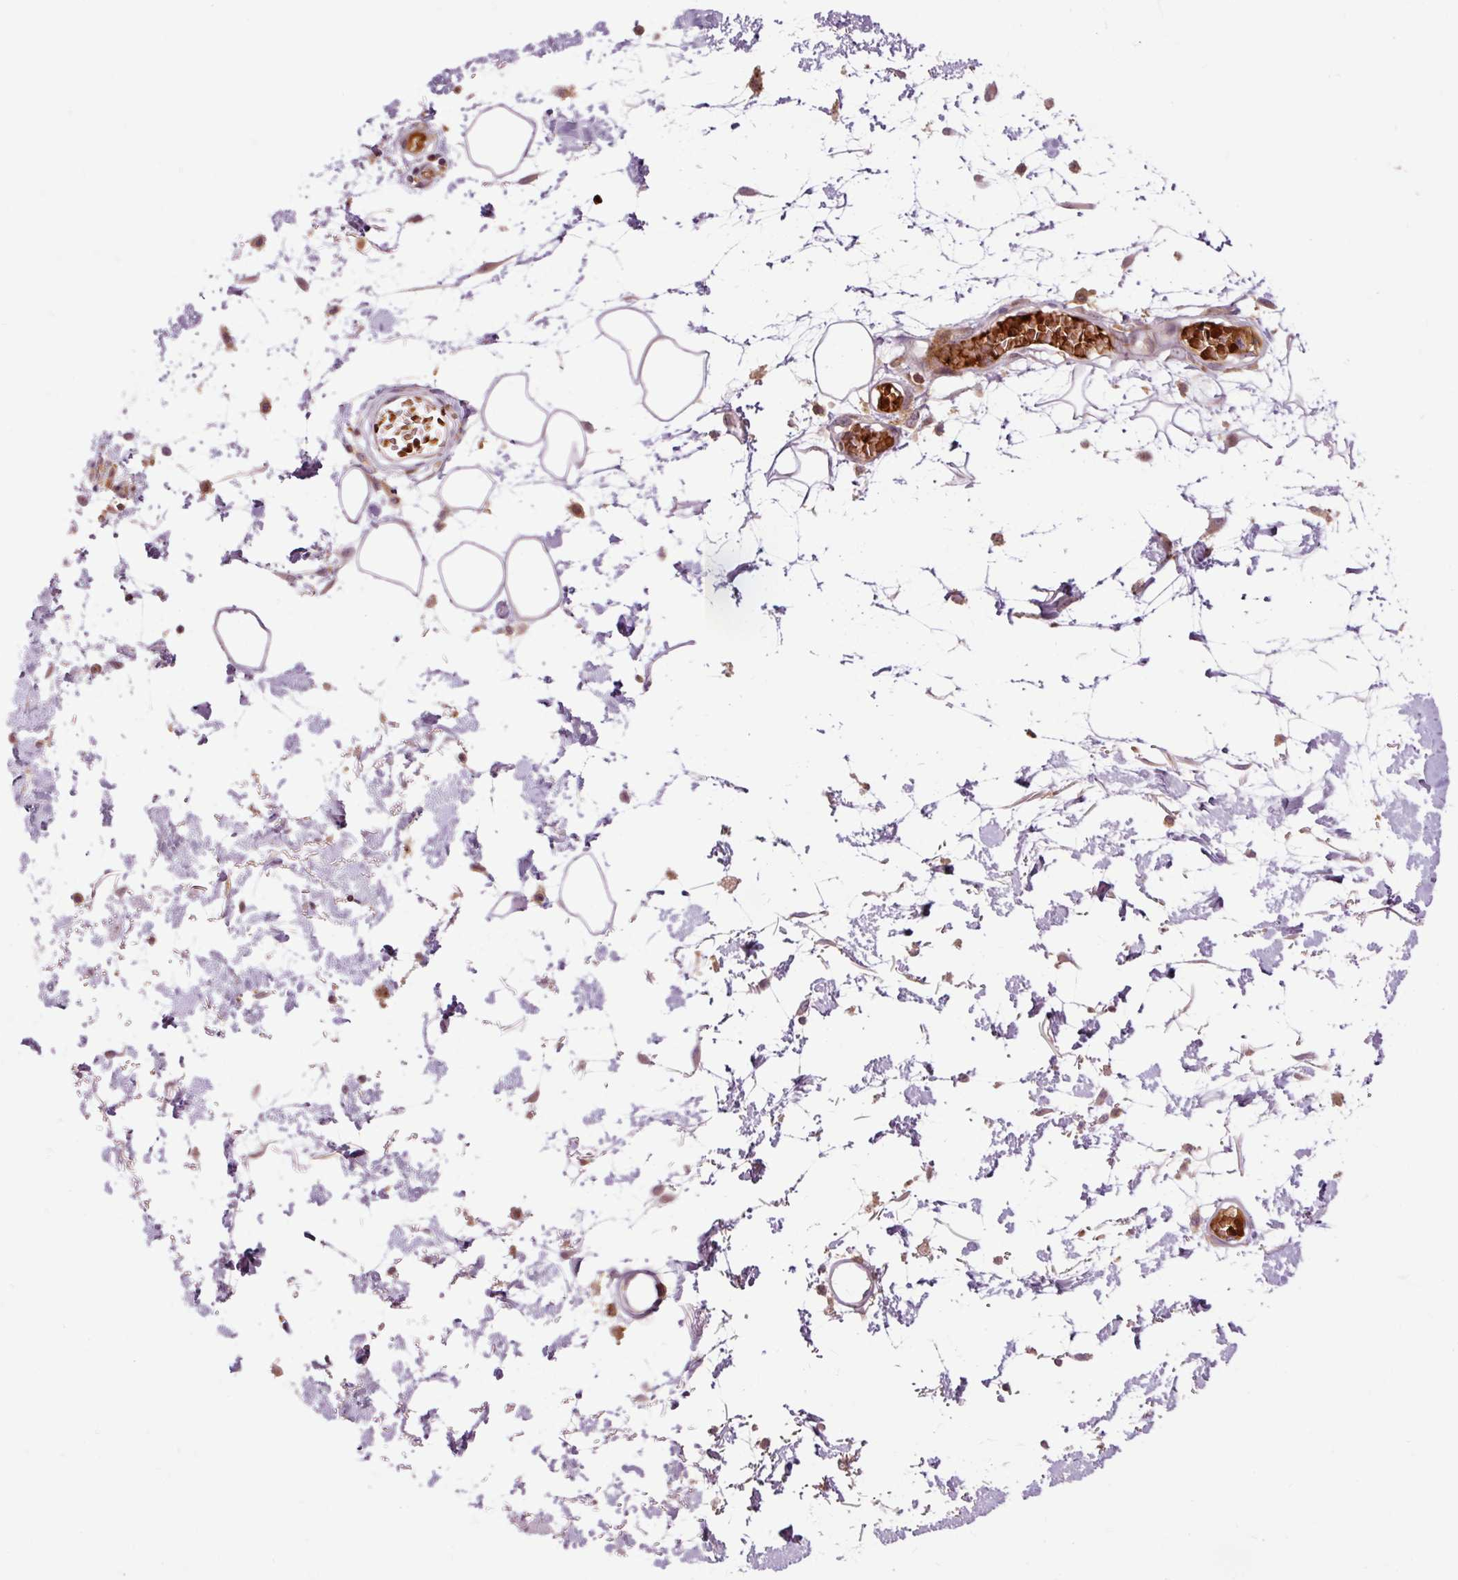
{"staining": {"intensity": "negative", "quantity": "none", "location": "none"}, "tissue": "adipose tissue", "cell_type": "Adipocytes", "image_type": "normal", "snomed": [{"axis": "morphology", "description": "Normal tissue, NOS"}, {"axis": "topography", "description": "Vulva"}, {"axis": "topography", "description": "Peripheral nerve tissue"}], "caption": "Adipocytes show no significant expression in normal adipose tissue. (DAB (3,3'-diaminobenzidine) IHC with hematoxylin counter stain).", "gene": "CEBPZ", "patient": {"sex": "female", "age": 68}}